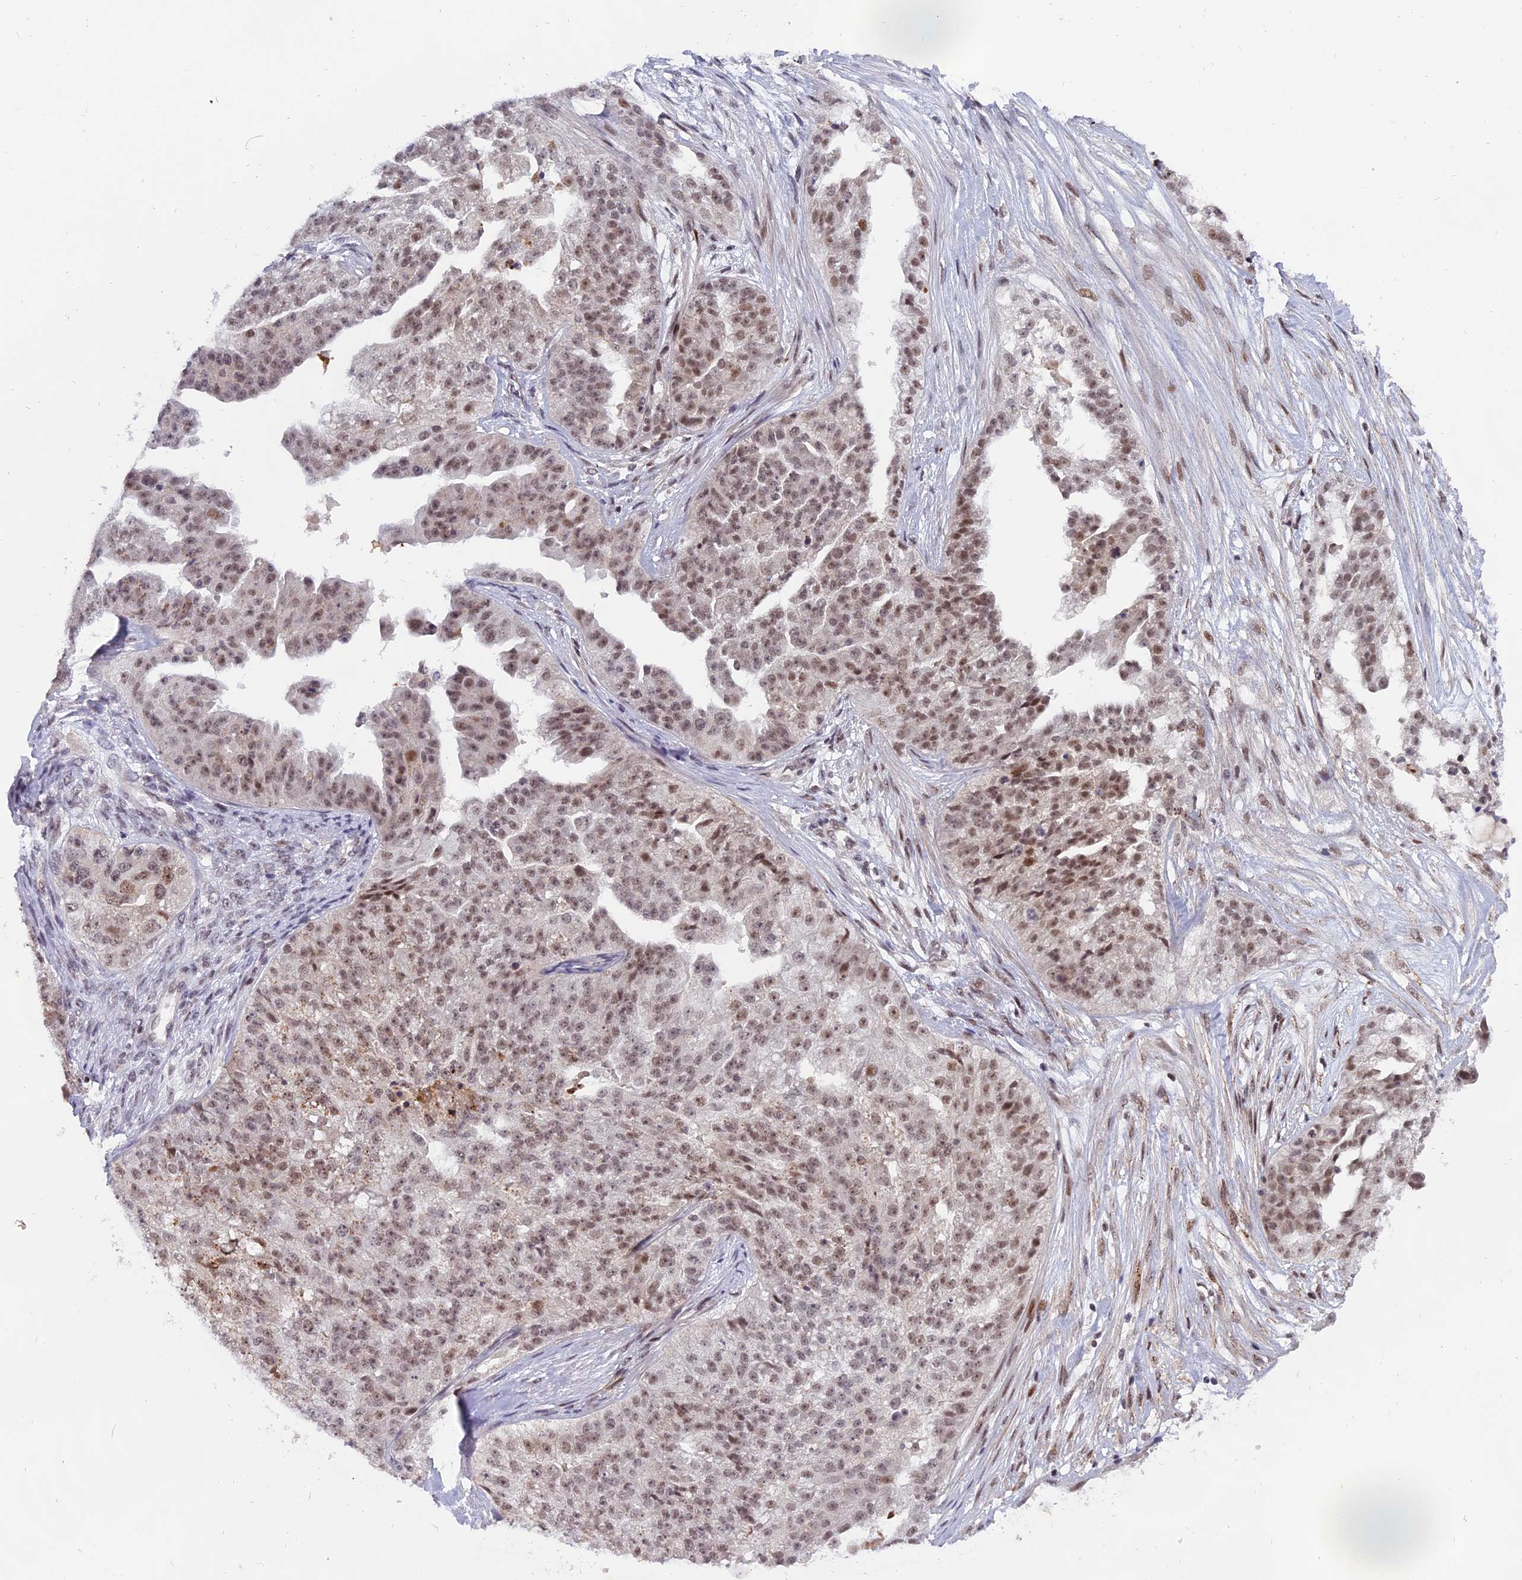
{"staining": {"intensity": "moderate", "quantity": ">75%", "location": "nuclear"}, "tissue": "ovarian cancer", "cell_type": "Tumor cells", "image_type": "cancer", "snomed": [{"axis": "morphology", "description": "Cystadenocarcinoma, serous, NOS"}, {"axis": "topography", "description": "Ovary"}], "caption": "Immunohistochemical staining of human ovarian cancer exhibits moderate nuclear protein expression in about >75% of tumor cells. The protein is stained brown, and the nuclei are stained in blue (DAB IHC with brightfield microscopy, high magnification).", "gene": "TADA3", "patient": {"sex": "female", "age": 58}}